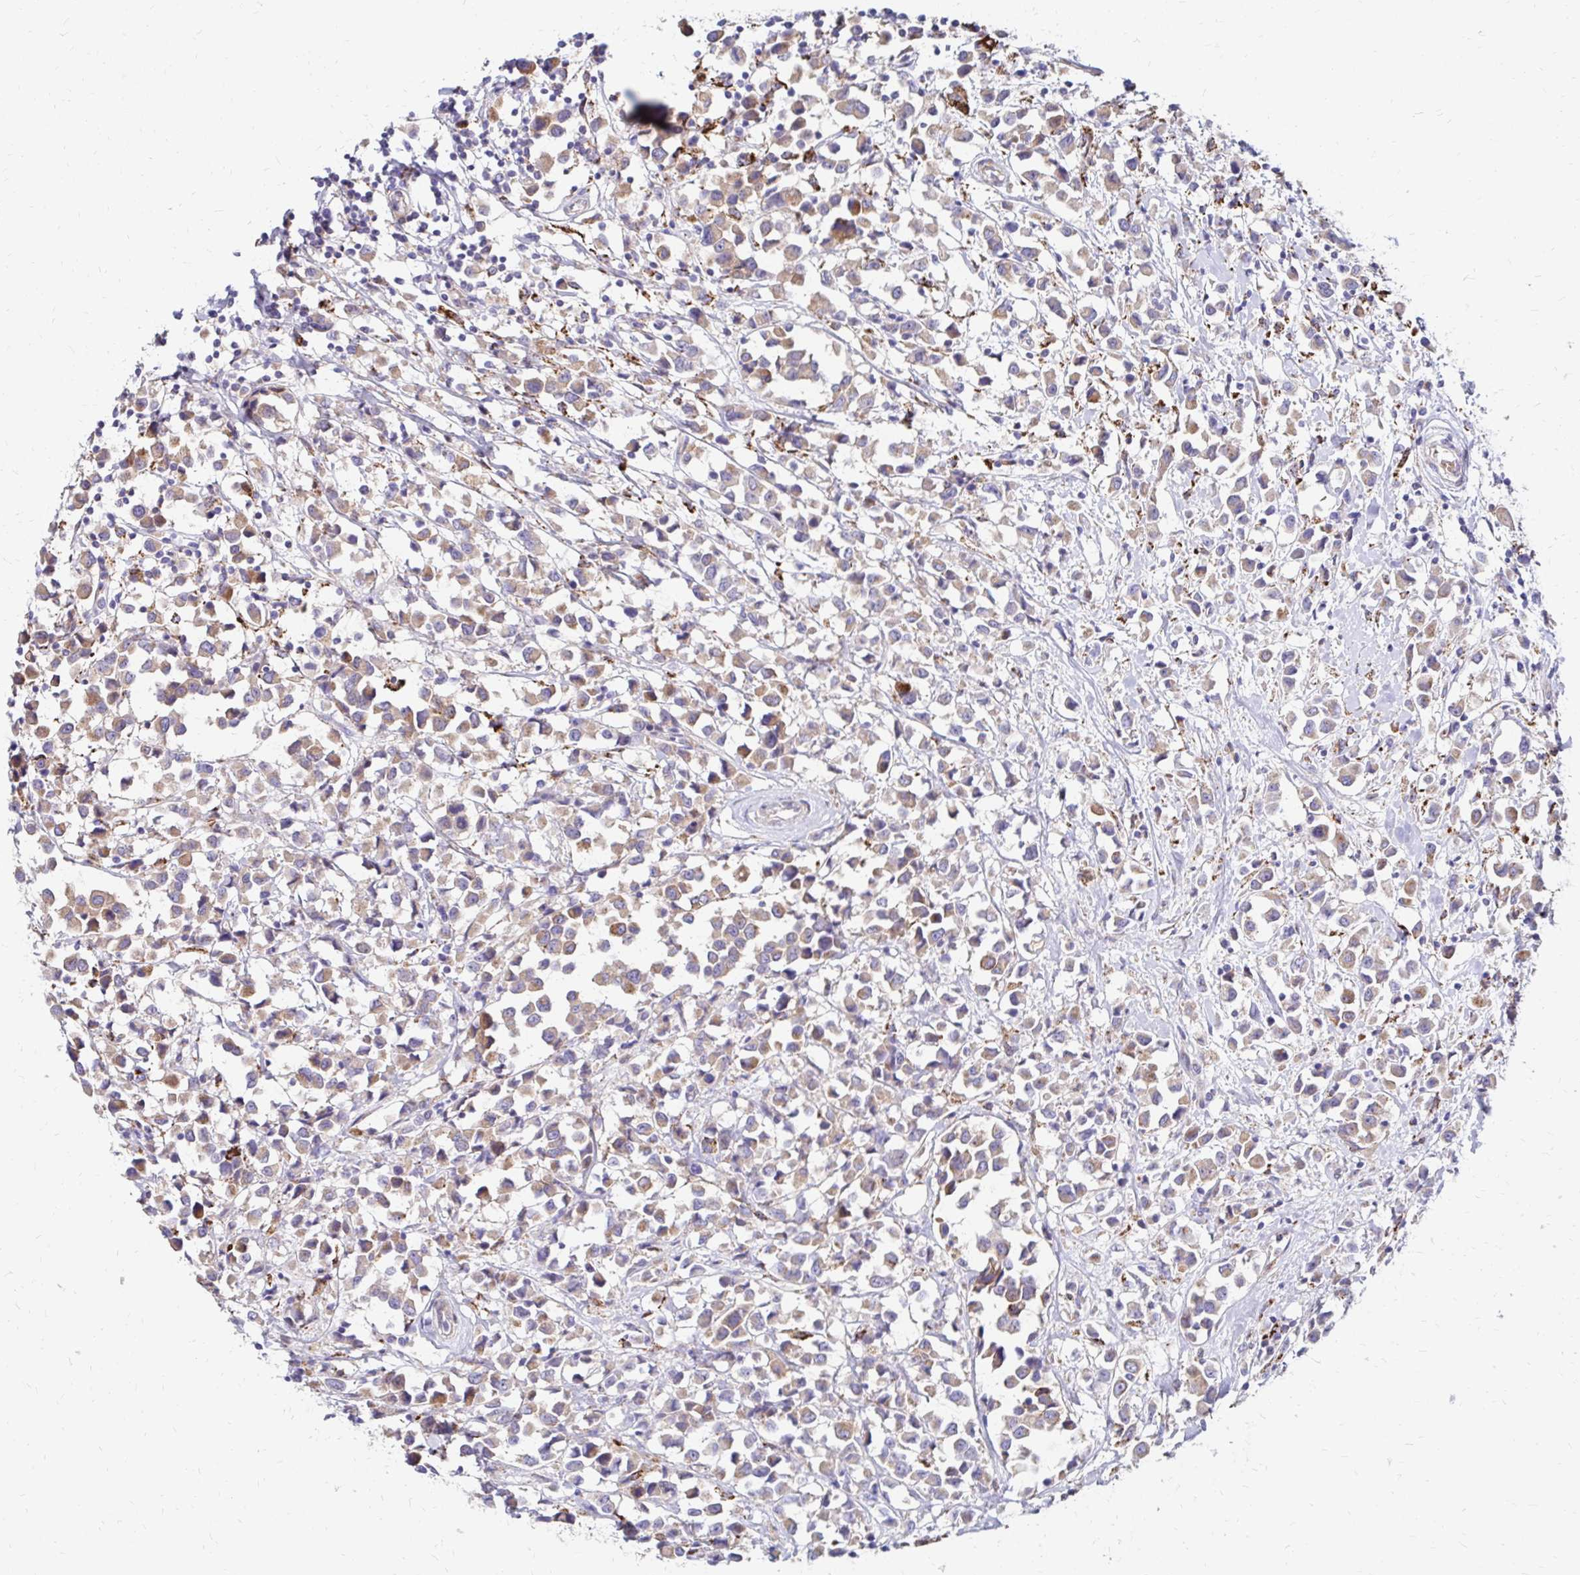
{"staining": {"intensity": "weak", "quantity": ">75%", "location": "cytoplasmic/membranous"}, "tissue": "breast cancer", "cell_type": "Tumor cells", "image_type": "cancer", "snomed": [{"axis": "morphology", "description": "Duct carcinoma"}, {"axis": "topography", "description": "Breast"}], "caption": "An immunohistochemistry (IHC) image of tumor tissue is shown. Protein staining in brown labels weak cytoplasmic/membranous positivity in breast invasive ductal carcinoma within tumor cells. (brown staining indicates protein expression, while blue staining denotes nuclei).", "gene": "IDUA", "patient": {"sex": "female", "age": 61}}